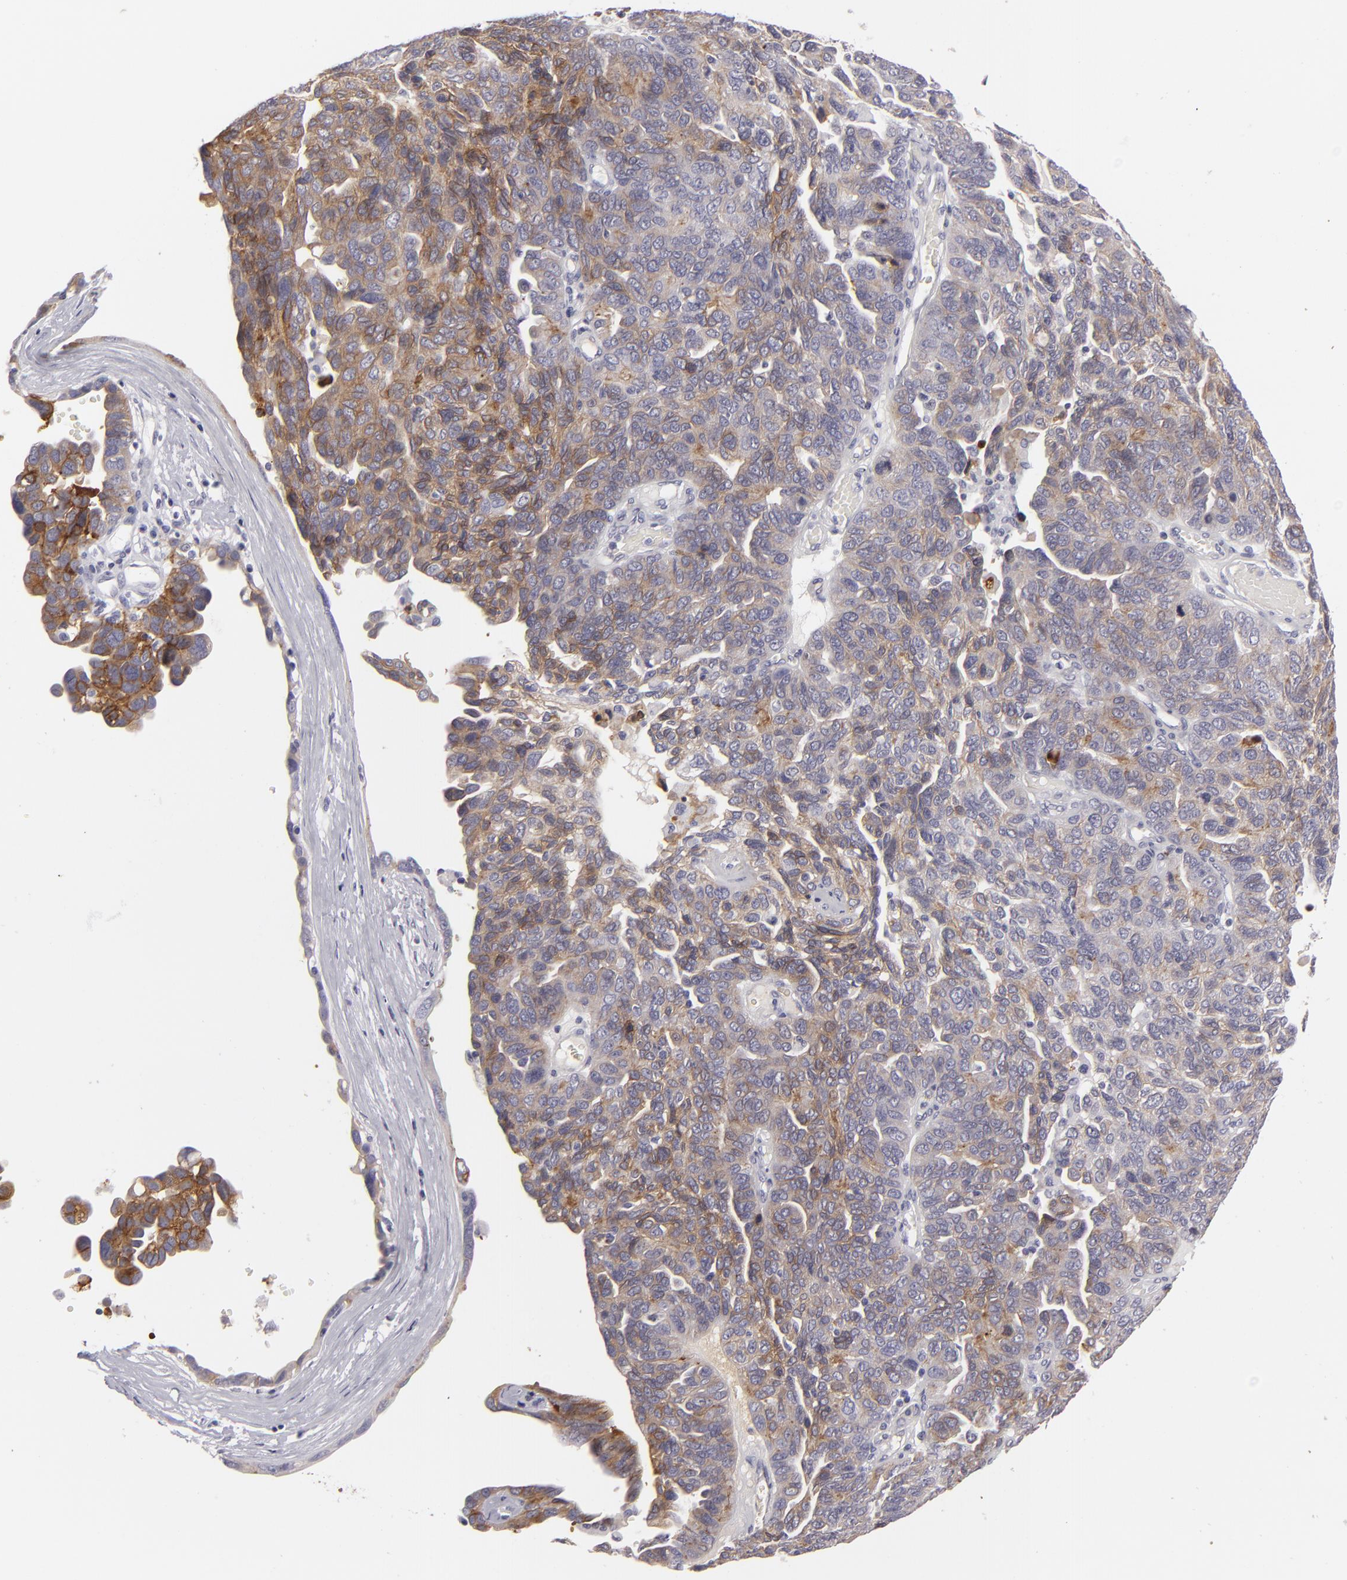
{"staining": {"intensity": "moderate", "quantity": "25%-75%", "location": "cytoplasmic/membranous"}, "tissue": "ovarian cancer", "cell_type": "Tumor cells", "image_type": "cancer", "snomed": [{"axis": "morphology", "description": "Cystadenocarcinoma, serous, NOS"}, {"axis": "topography", "description": "Ovary"}], "caption": "IHC histopathology image of neoplastic tissue: ovarian cancer stained using immunohistochemistry exhibits medium levels of moderate protein expression localized specifically in the cytoplasmic/membranous of tumor cells, appearing as a cytoplasmic/membranous brown color.", "gene": "JUP", "patient": {"sex": "female", "age": 64}}